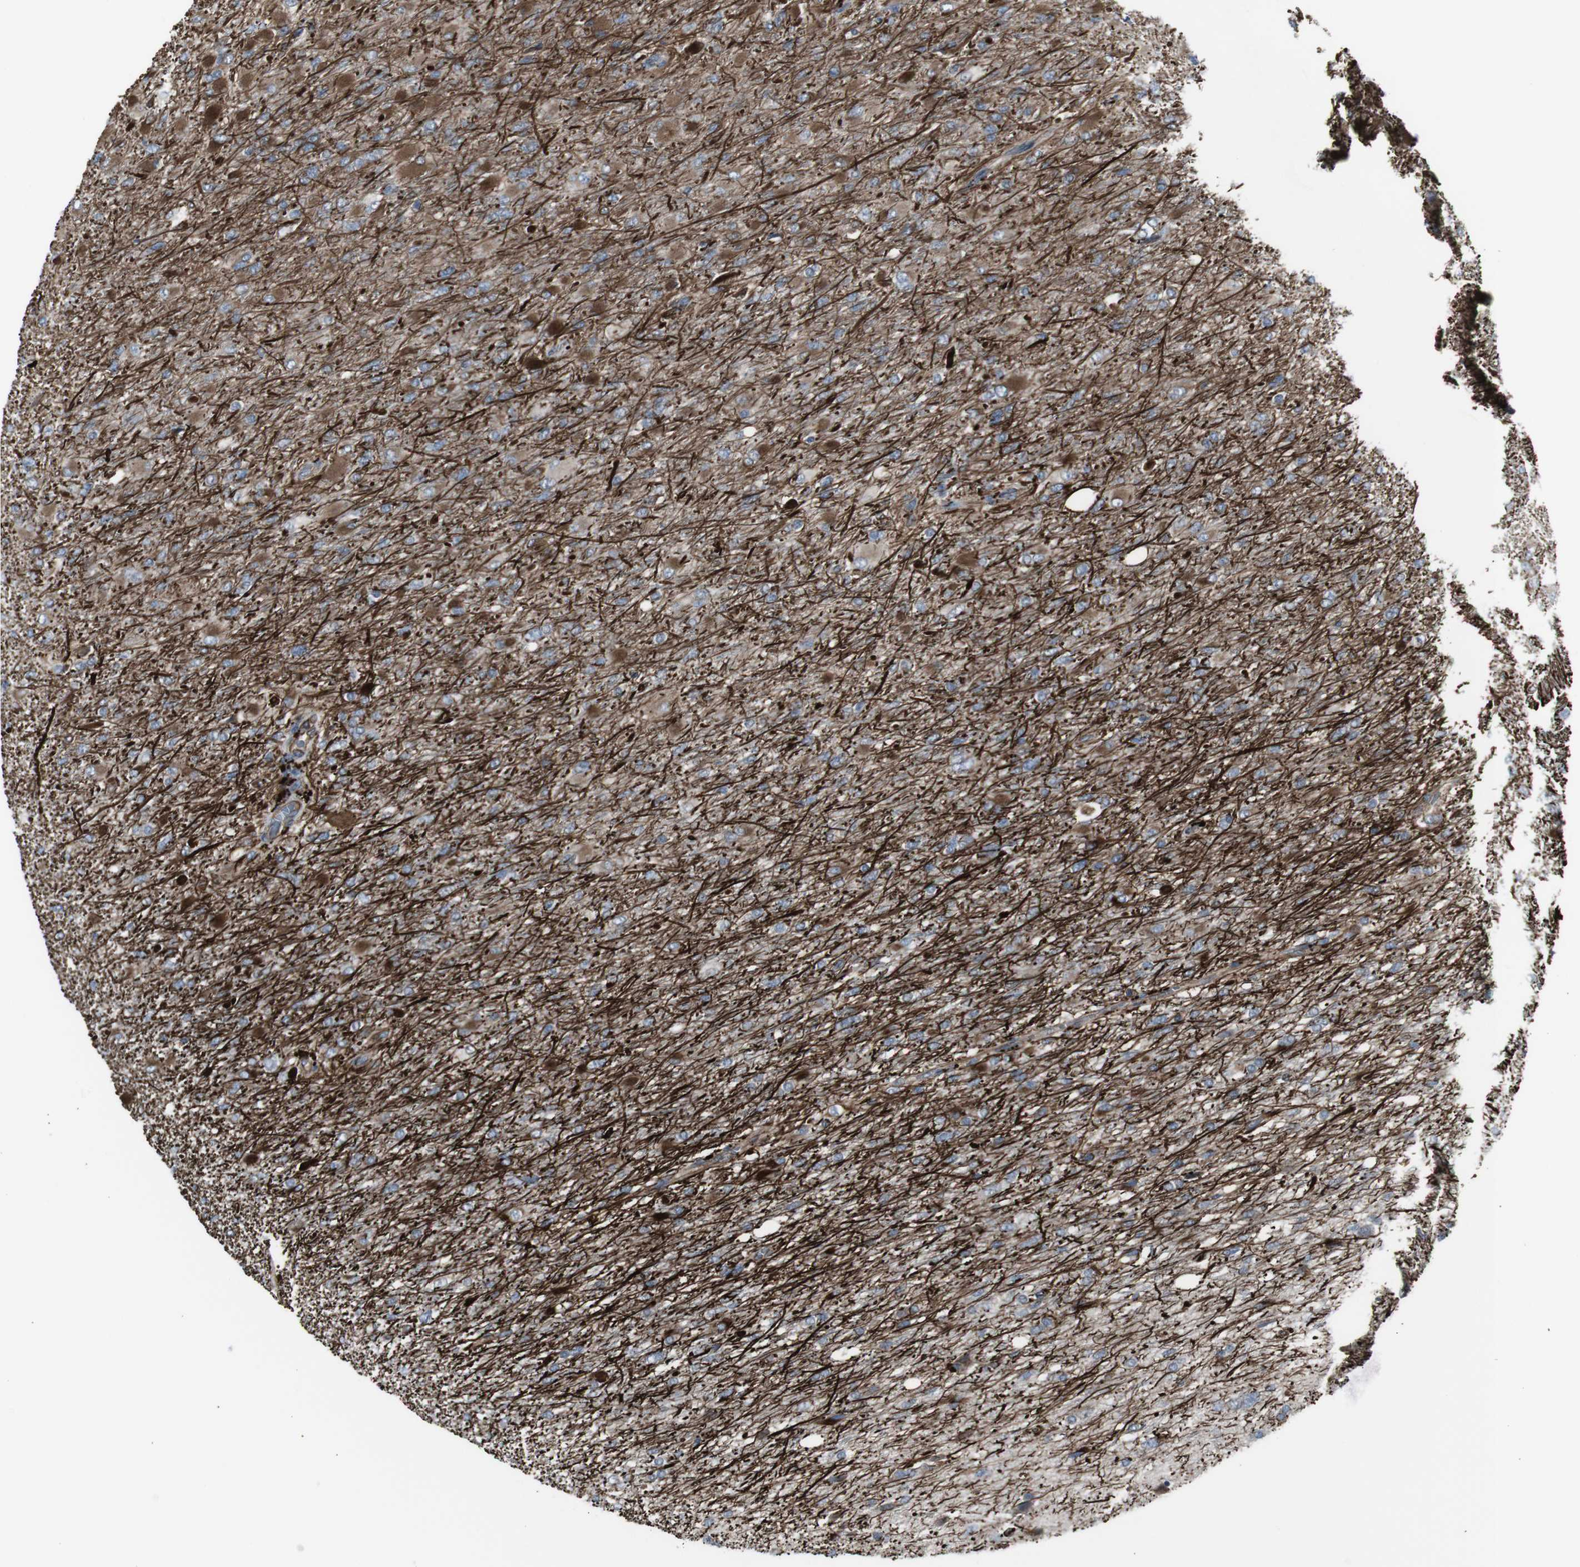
{"staining": {"intensity": "negative", "quantity": "none", "location": "none"}, "tissue": "glioma", "cell_type": "Tumor cells", "image_type": "cancer", "snomed": [{"axis": "morphology", "description": "Glioma, malignant, High grade"}, {"axis": "topography", "description": "Cerebral cortex"}], "caption": "Immunohistochemistry micrograph of human glioma stained for a protein (brown), which displays no positivity in tumor cells. Brightfield microscopy of immunohistochemistry stained with DAB (3,3'-diaminobenzidine) (brown) and hematoxylin (blue), captured at high magnification.", "gene": "TMEM141", "patient": {"sex": "female", "age": 36}}